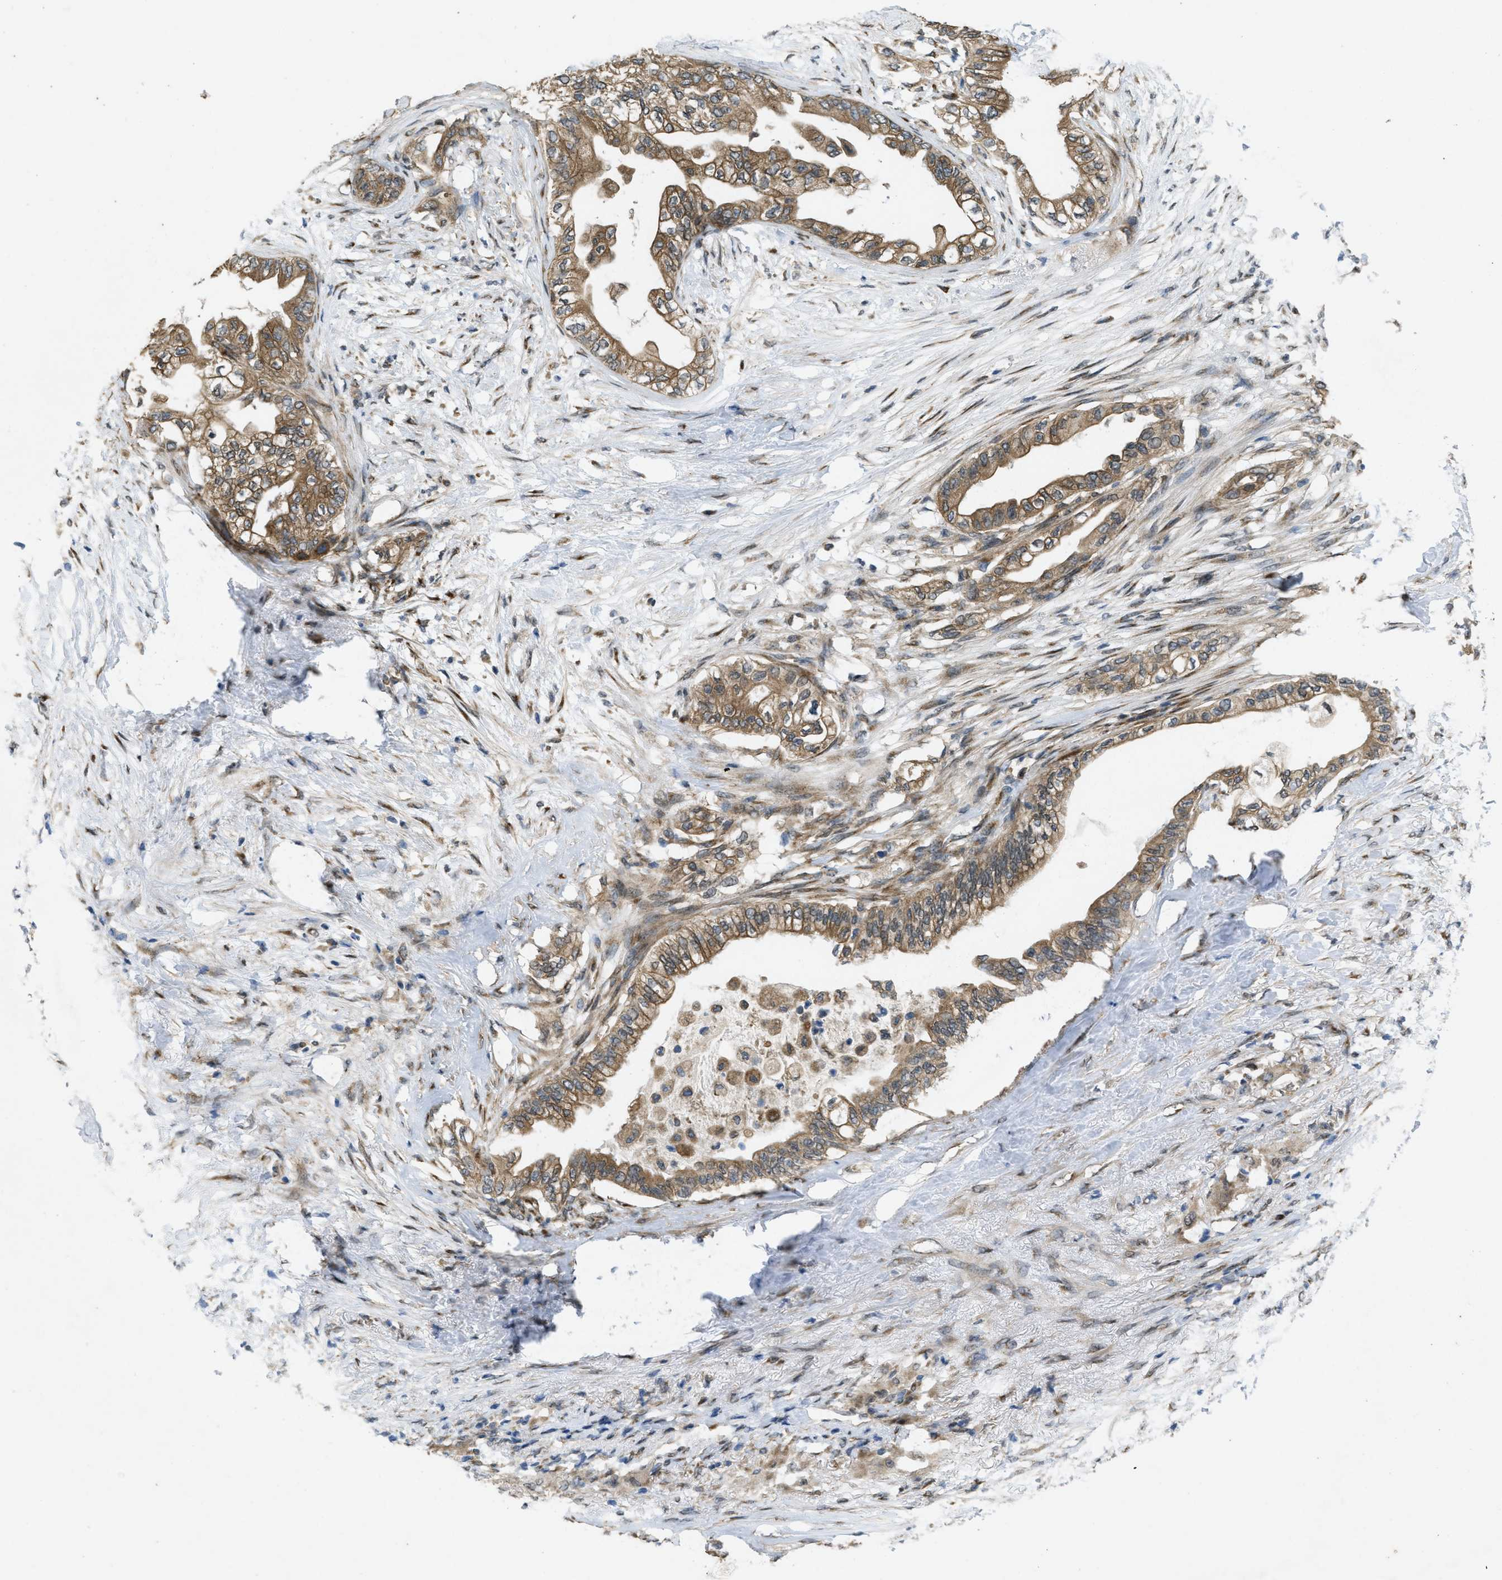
{"staining": {"intensity": "moderate", "quantity": ">75%", "location": "cytoplasmic/membranous"}, "tissue": "pancreatic cancer", "cell_type": "Tumor cells", "image_type": "cancer", "snomed": [{"axis": "morphology", "description": "Normal tissue, NOS"}, {"axis": "morphology", "description": "Adenocarcinoma, NOS"}, {"axis": "topography", "description": "Pancreas"}, {"axis": "topography", "description": "Duodenum"}], "caption": "Protein staining of pancreatic adenocarcinoma tissue displays moderate cytoplasmic/membranous staining in approximately >75% of tumor cells.", "gene": "IFNLR1", "patient": {"sex": "female", "age": 60}}